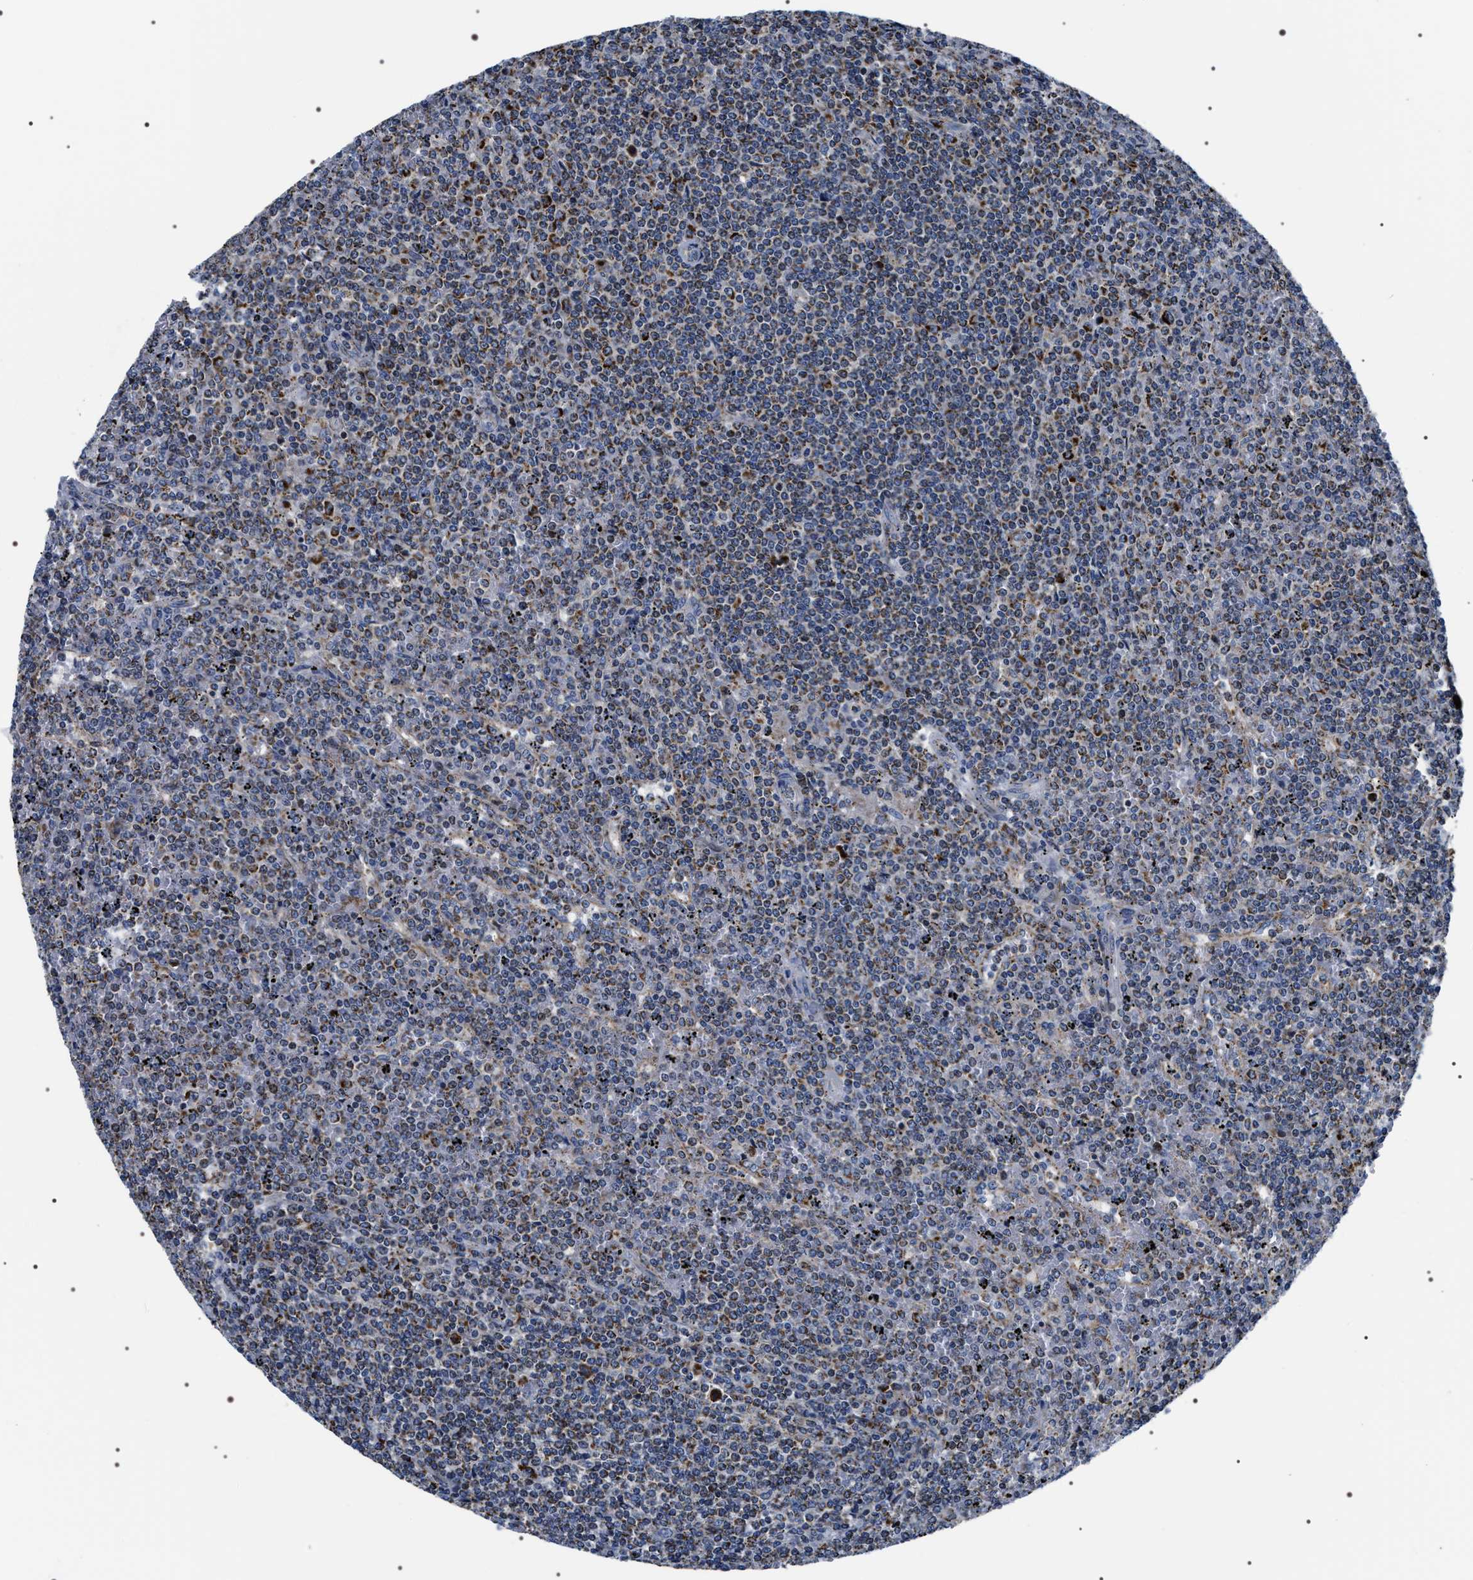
{"staining": {"intensity": "moderate", "quantity": ">75%", "location": "cytoplasmic/membranous"}, "tissue": "lymphoma", "cell_type": "Tumor cells", "image_type": "cancer", "snomed": [{"axis": "morphology", "description": "Malignant lymphoma, non-Hodgkin's type, Low grade"}, {"axis": "topography", "description": "Spleen"}], "caption": "Immunohistochemistry (IHC) histopathology image of human lymphoma stained for a protein (brown), which reveals medium levels of moderate cytoplasmic/membranous staining in approximately >75% of tumor cells.", "gene": "NTMT1", "patient": {"sex": "female", "age": 19}}